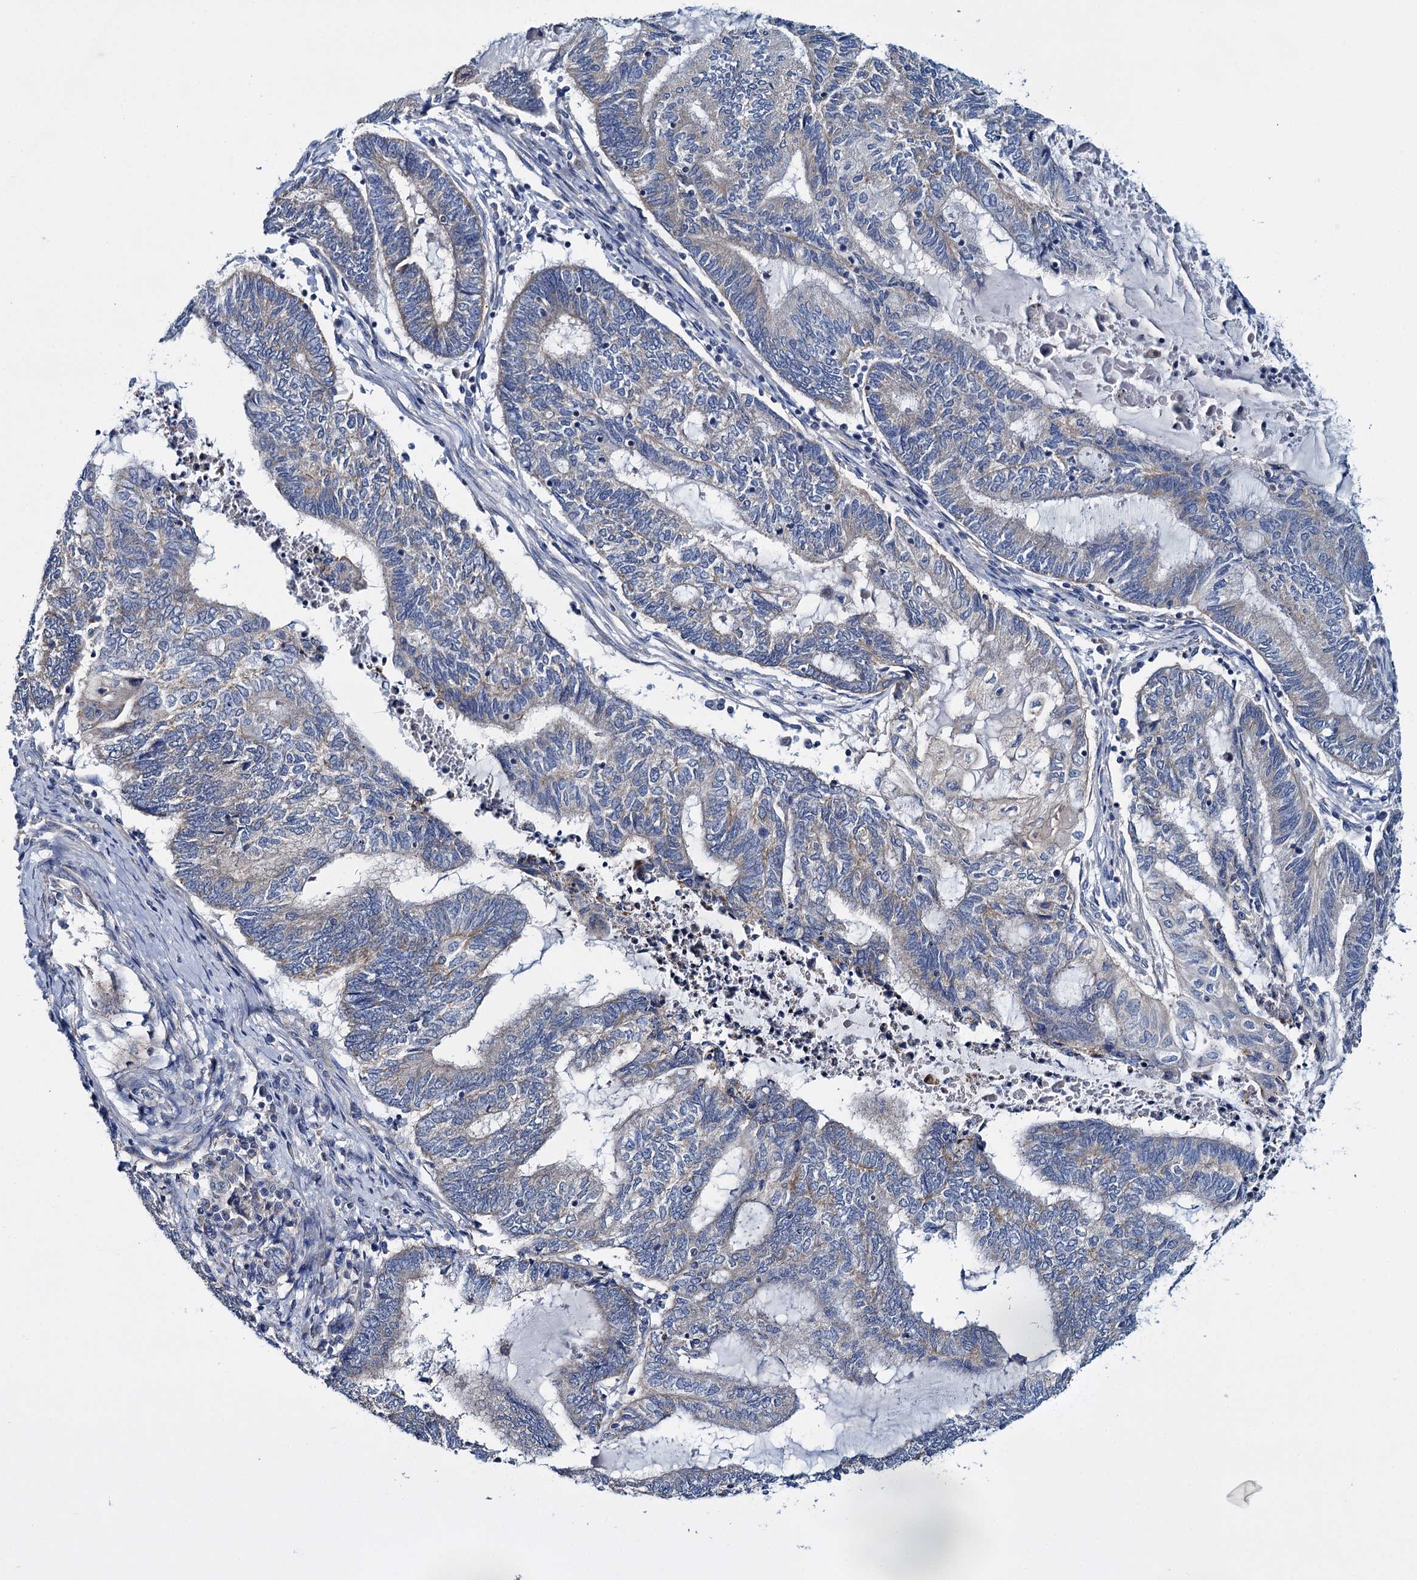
{"staining": {"intensity": "weak", "quantity": "<25%", "location": "cytoplasmic/membranous"}, "tissue": "endometrial cancer", "cell_type": "Tumor cells", "image_type": "cancer", "snomed": [{"axis": "morphology", "description": "Adenocarcinoma, NOS"}, {"axis": "topography", "description": "Uterus"}, {"axis": "topography", "description": "Endometrium"}], "caption": "Tumor cells are negative for brown protein staining in adenocarcinoma (endometrial).", "gene": "CEP295", "patient": {"sex": "female", "age": 70}}